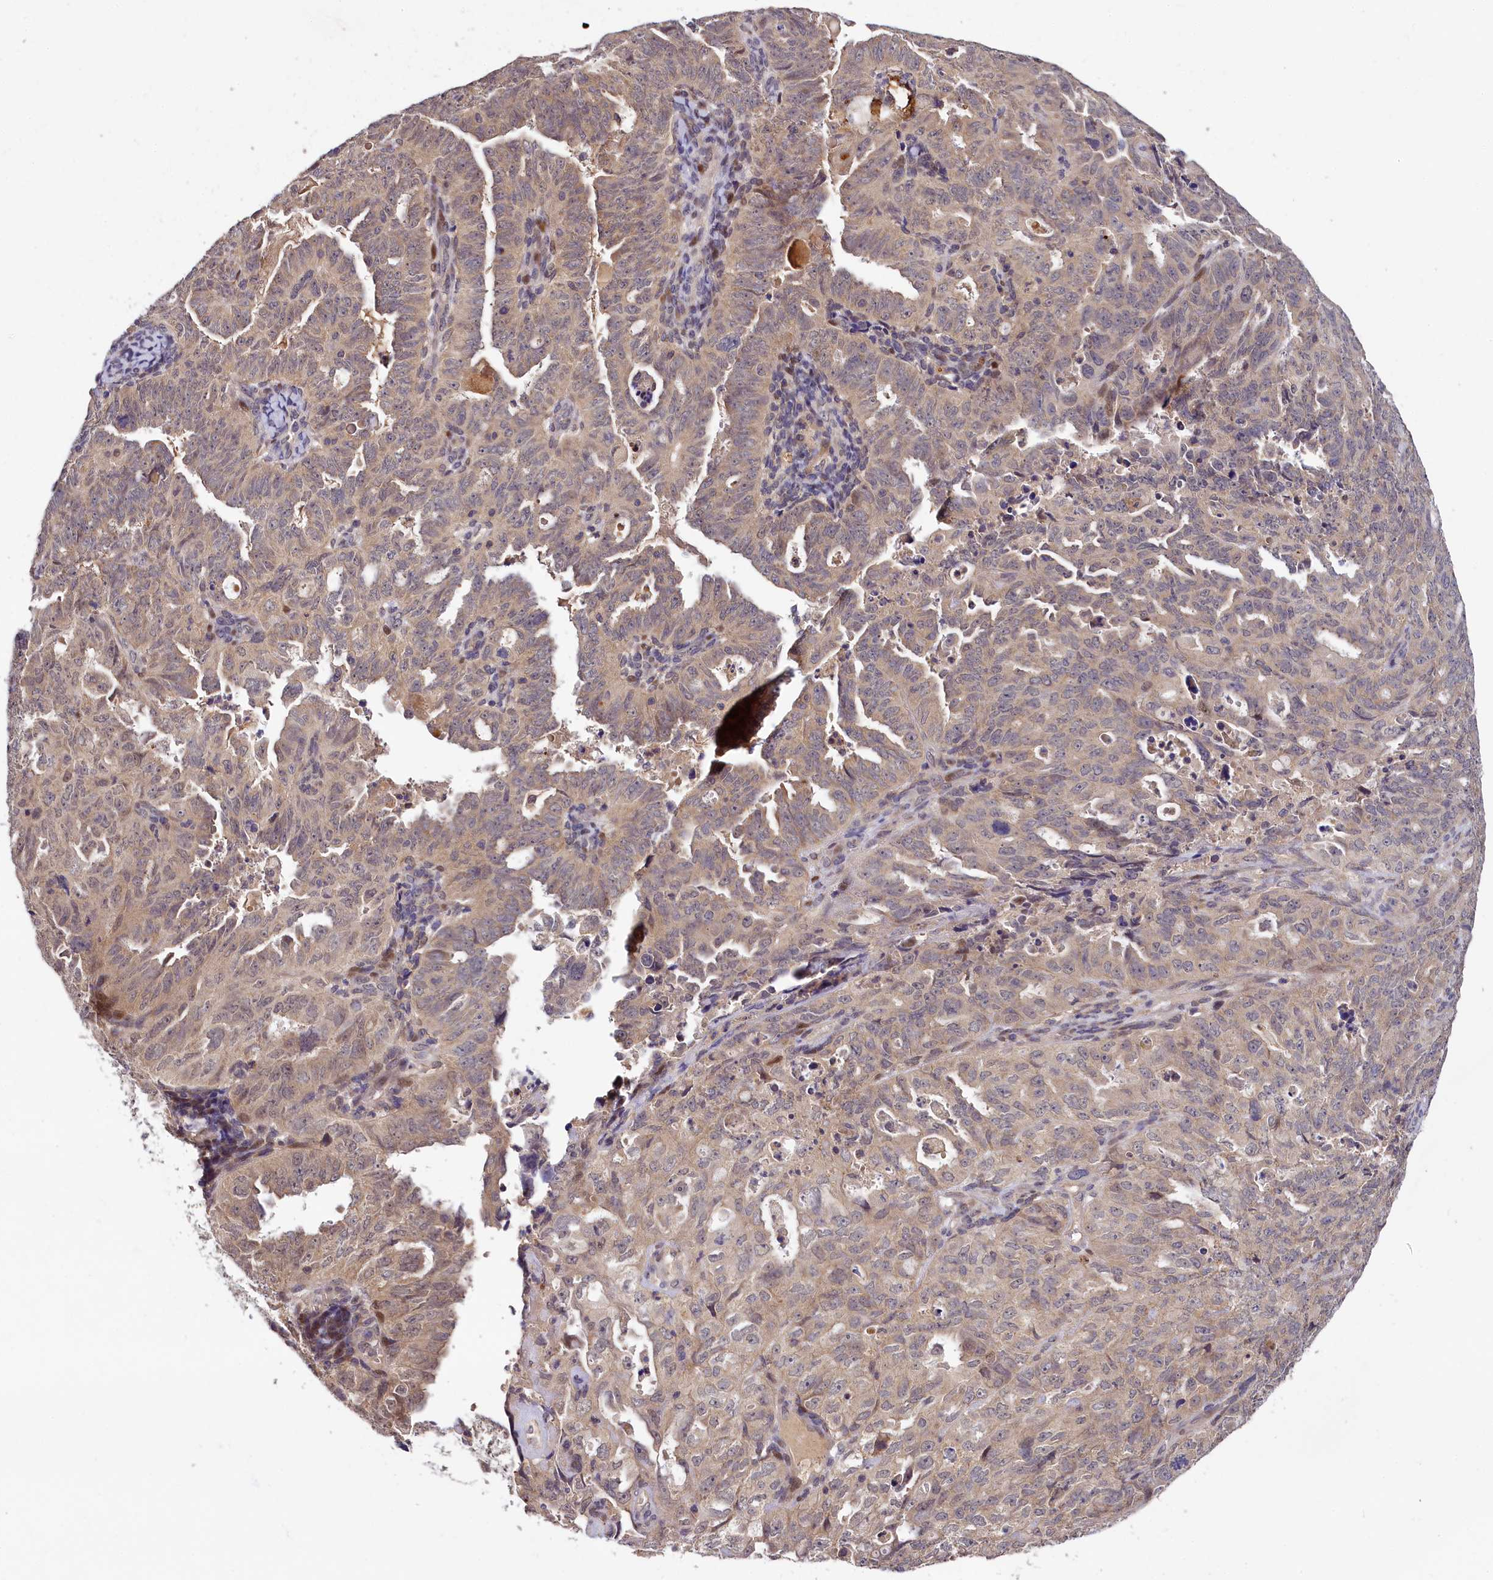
{"staining": {"intensity": "moderate", "quantity": "25%-75%", "location": "cytoplasmic/membranous"}, "tissue": "endometrial cancer", "cell_type": "Tumor cells", "image_type": "cancer", "snomed": [{"axis": "morphology", "description": "Adenocarcinoma, NOS"}, {"axis": "topography", "description": "Endometrium"}], "caption": "Protein expression analysis of endometrial adenocarcinoma reveals moderate cytoplasmic/membranous expression in about 25%-75% of tumor cells. (DAB IHC with brightfield microscopy, high magnification).", "gene": "TMEM39A", "patient": {"sex": "female", "age": 65}}